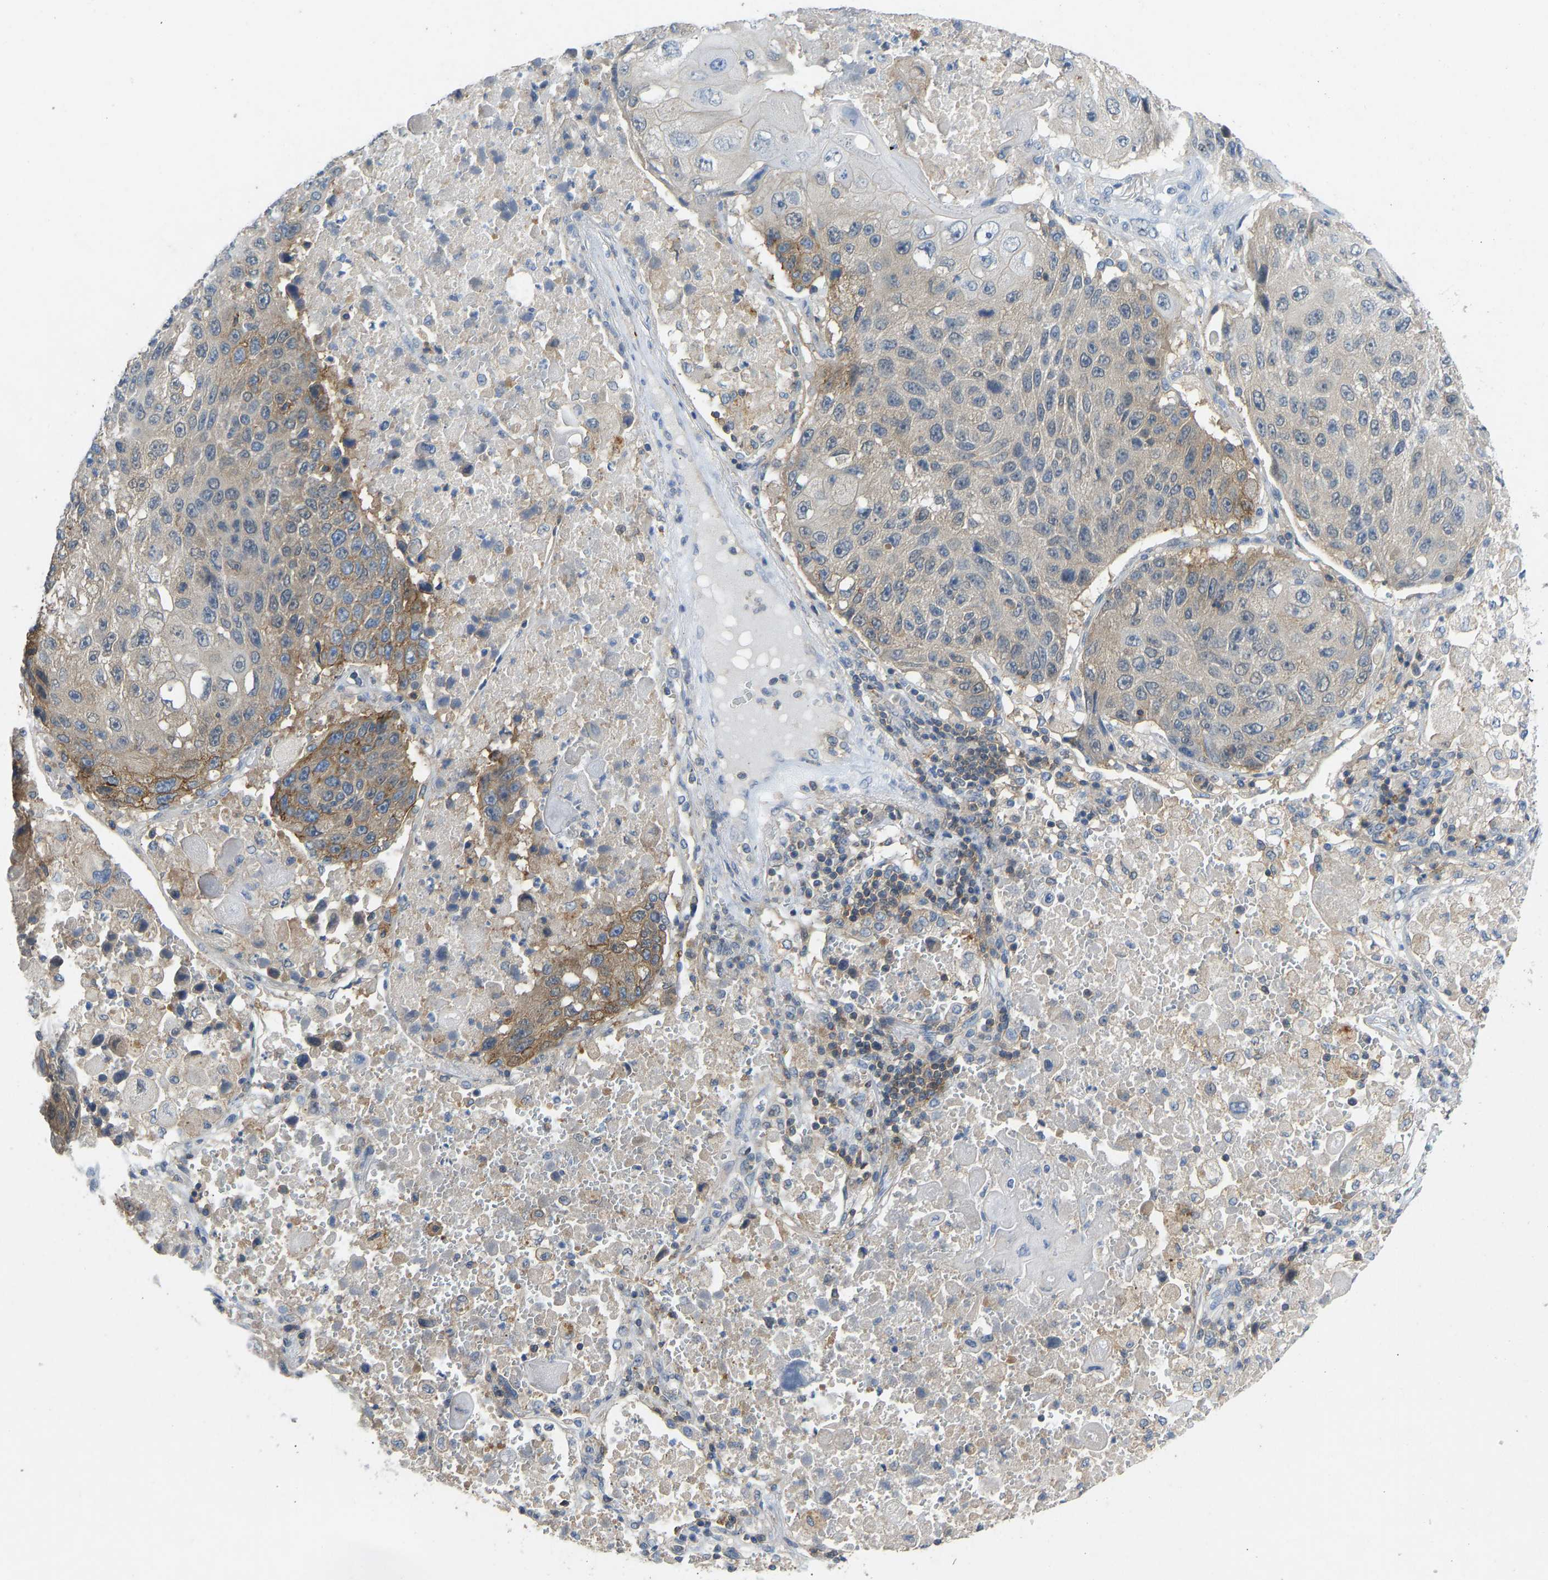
{"staining": {"intensity": "moderate", "quantity": "<25%", "location": "cytoplasmic/membranous"}, "tissue": "lung cancer", "cell_type": "Tumor cells", "image_type": "cancer", "snomed": [{"axis": "morphology", "description": "Squamous cell carcinoma, NOS"}, {"axis": "topography", "description": "Lung"}], "caption": "Immunohistochemical staining of human squamous cell carcinoma (lung) shows low levels of moderate cytoplasmic/membranous staining in about <25% of tumor cells. (IHC, brightfield microscopy, high magnification).", "gene": "NDRG3", "patient": {"sex": "male", "age": 61}}